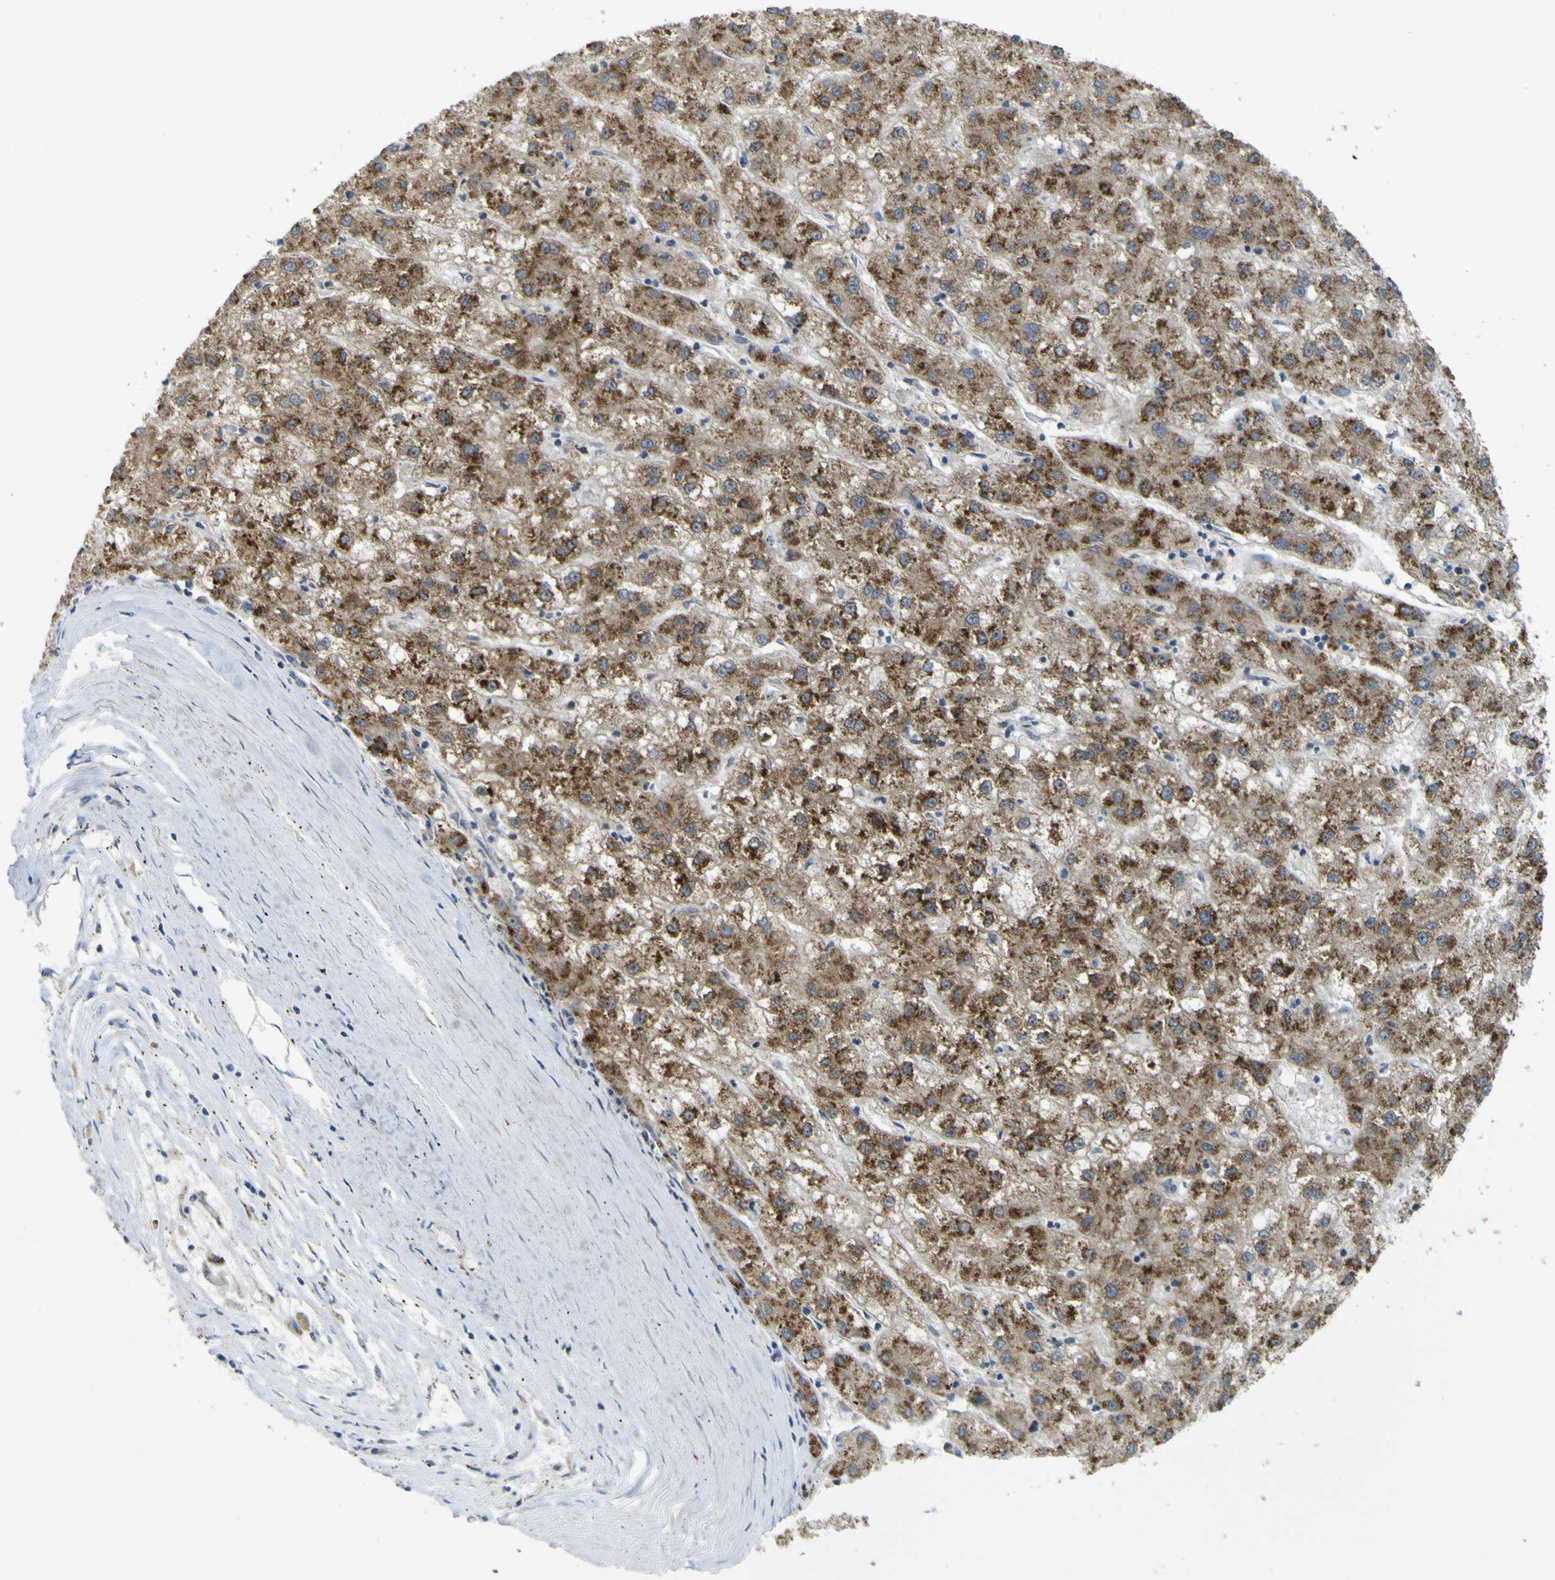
{"staining": {"intensity": "strong", "quantity": ">75%", "location": "cytoplasmic/membranous"}, "tissue": "liver cancer", "cell_type": "Tumor cells", "image_type": "cancer", "snomed": [{"axis": "morphology", "description": "Carcinoma, Hepatocellular, NOS"}, {"axis": "topography", "description": "Liver"}], "caption": "About >75% of tumor cells in human hepatocellular carcinoma (liver) show strong cytoplasmic/membranous protein positivity as visualized by brown immunohistochemical staining.", "gene": "ACBD5", "patient": {"sex": "male", "age": 72}}